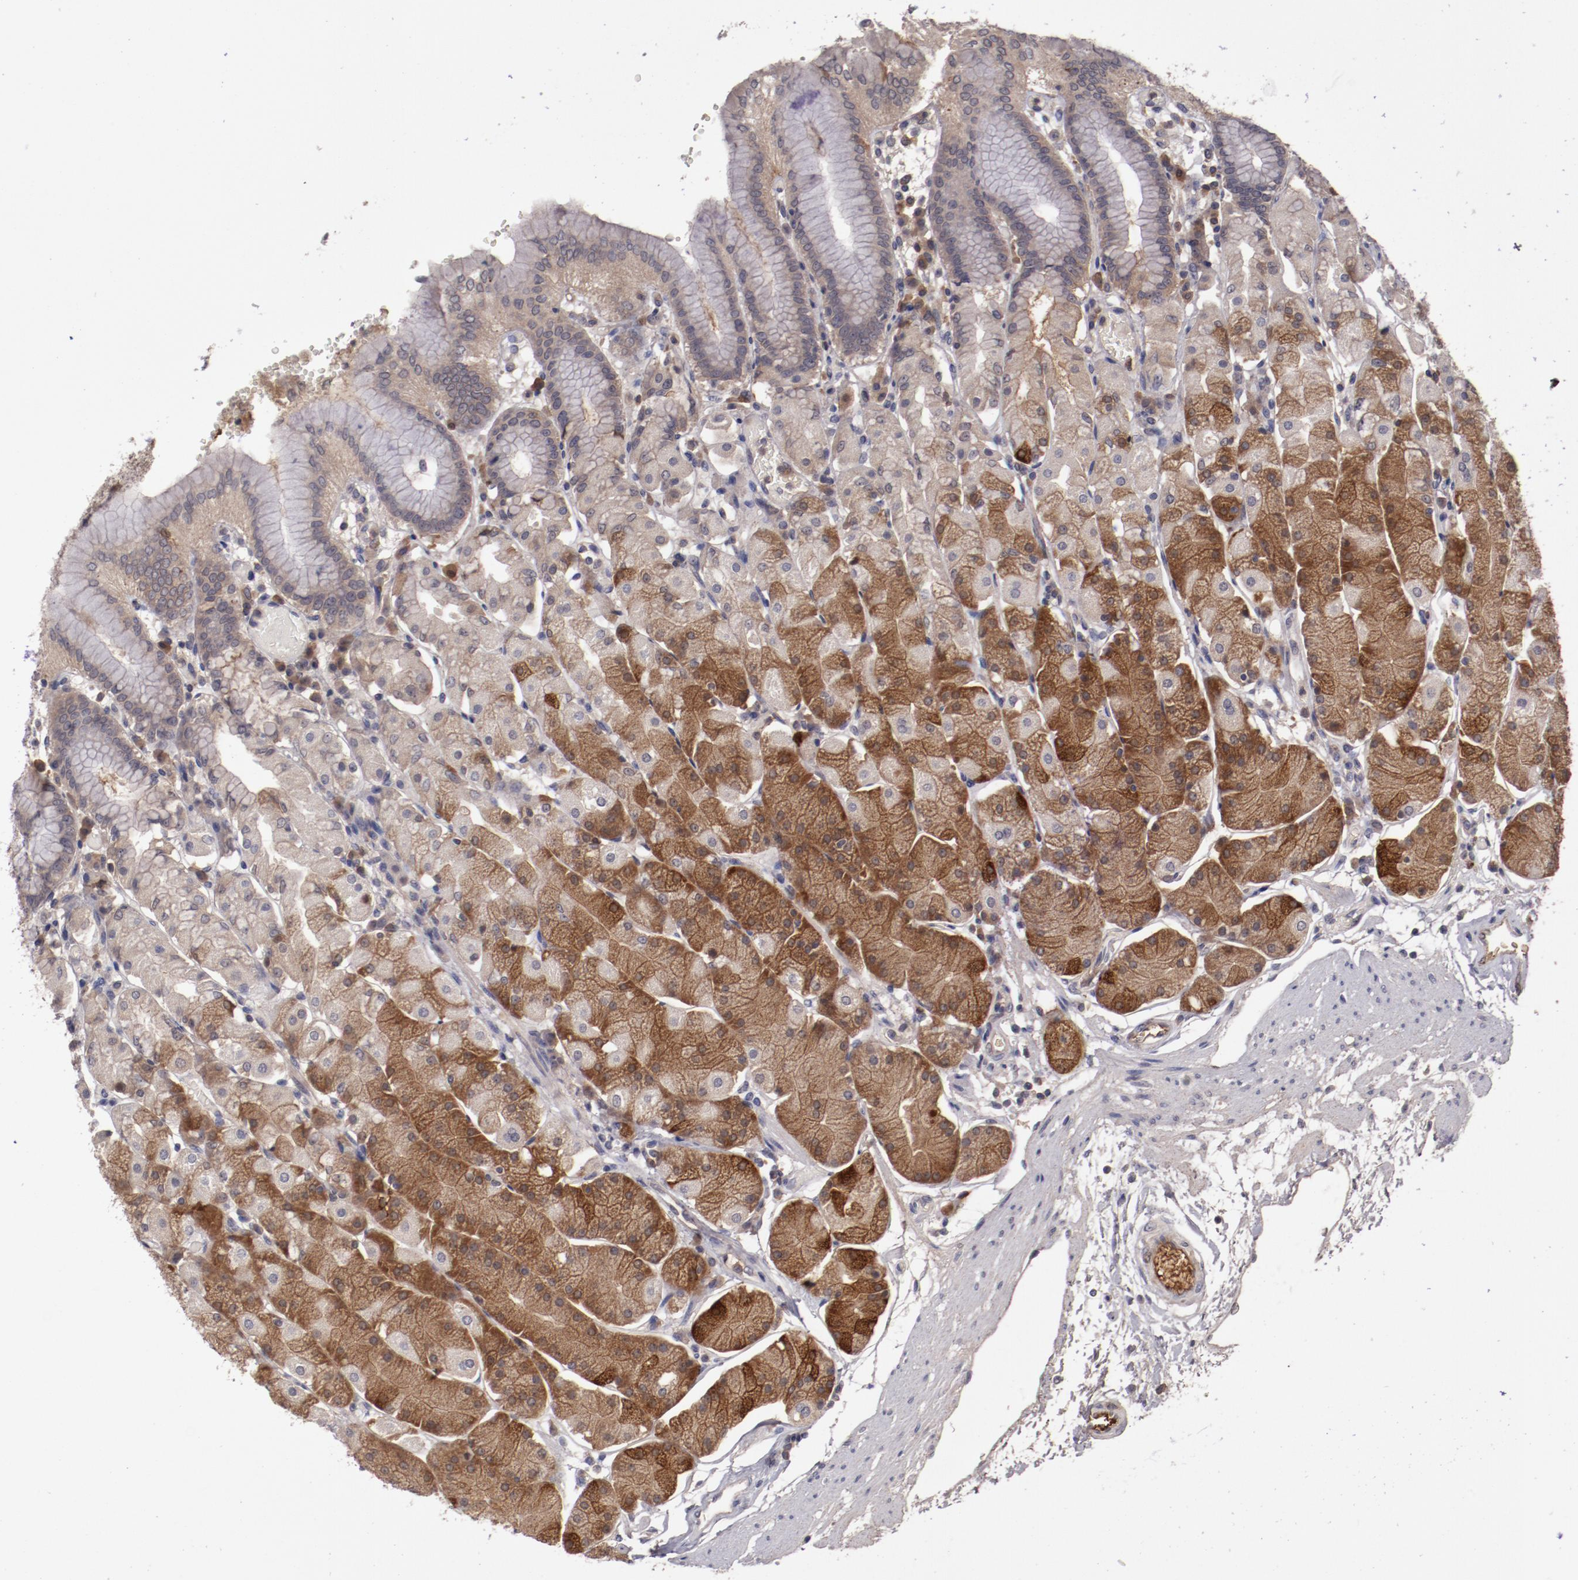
{"staining": {"intensity": "moderate", "quantity": "25%-75%", "location": "cytoplasmic/membranous"}, "tissue": "stomach", "cell_type": "Glandular cells", "image_type": "normal", "snomed": [{"axis": "morphology", "description": "Normal tissue, NOS"}, {"axis": "topography", "description": "Stomach, upper"}, {"axis": "topography", "description": "Stomach"}], "caption": "Normal stomach shows moderate cytoplasmic/membranous positivity in approximately 25%-75% of glandular cells.", "gene": "CP", "patient": {"sex": "male", "age": 76}}